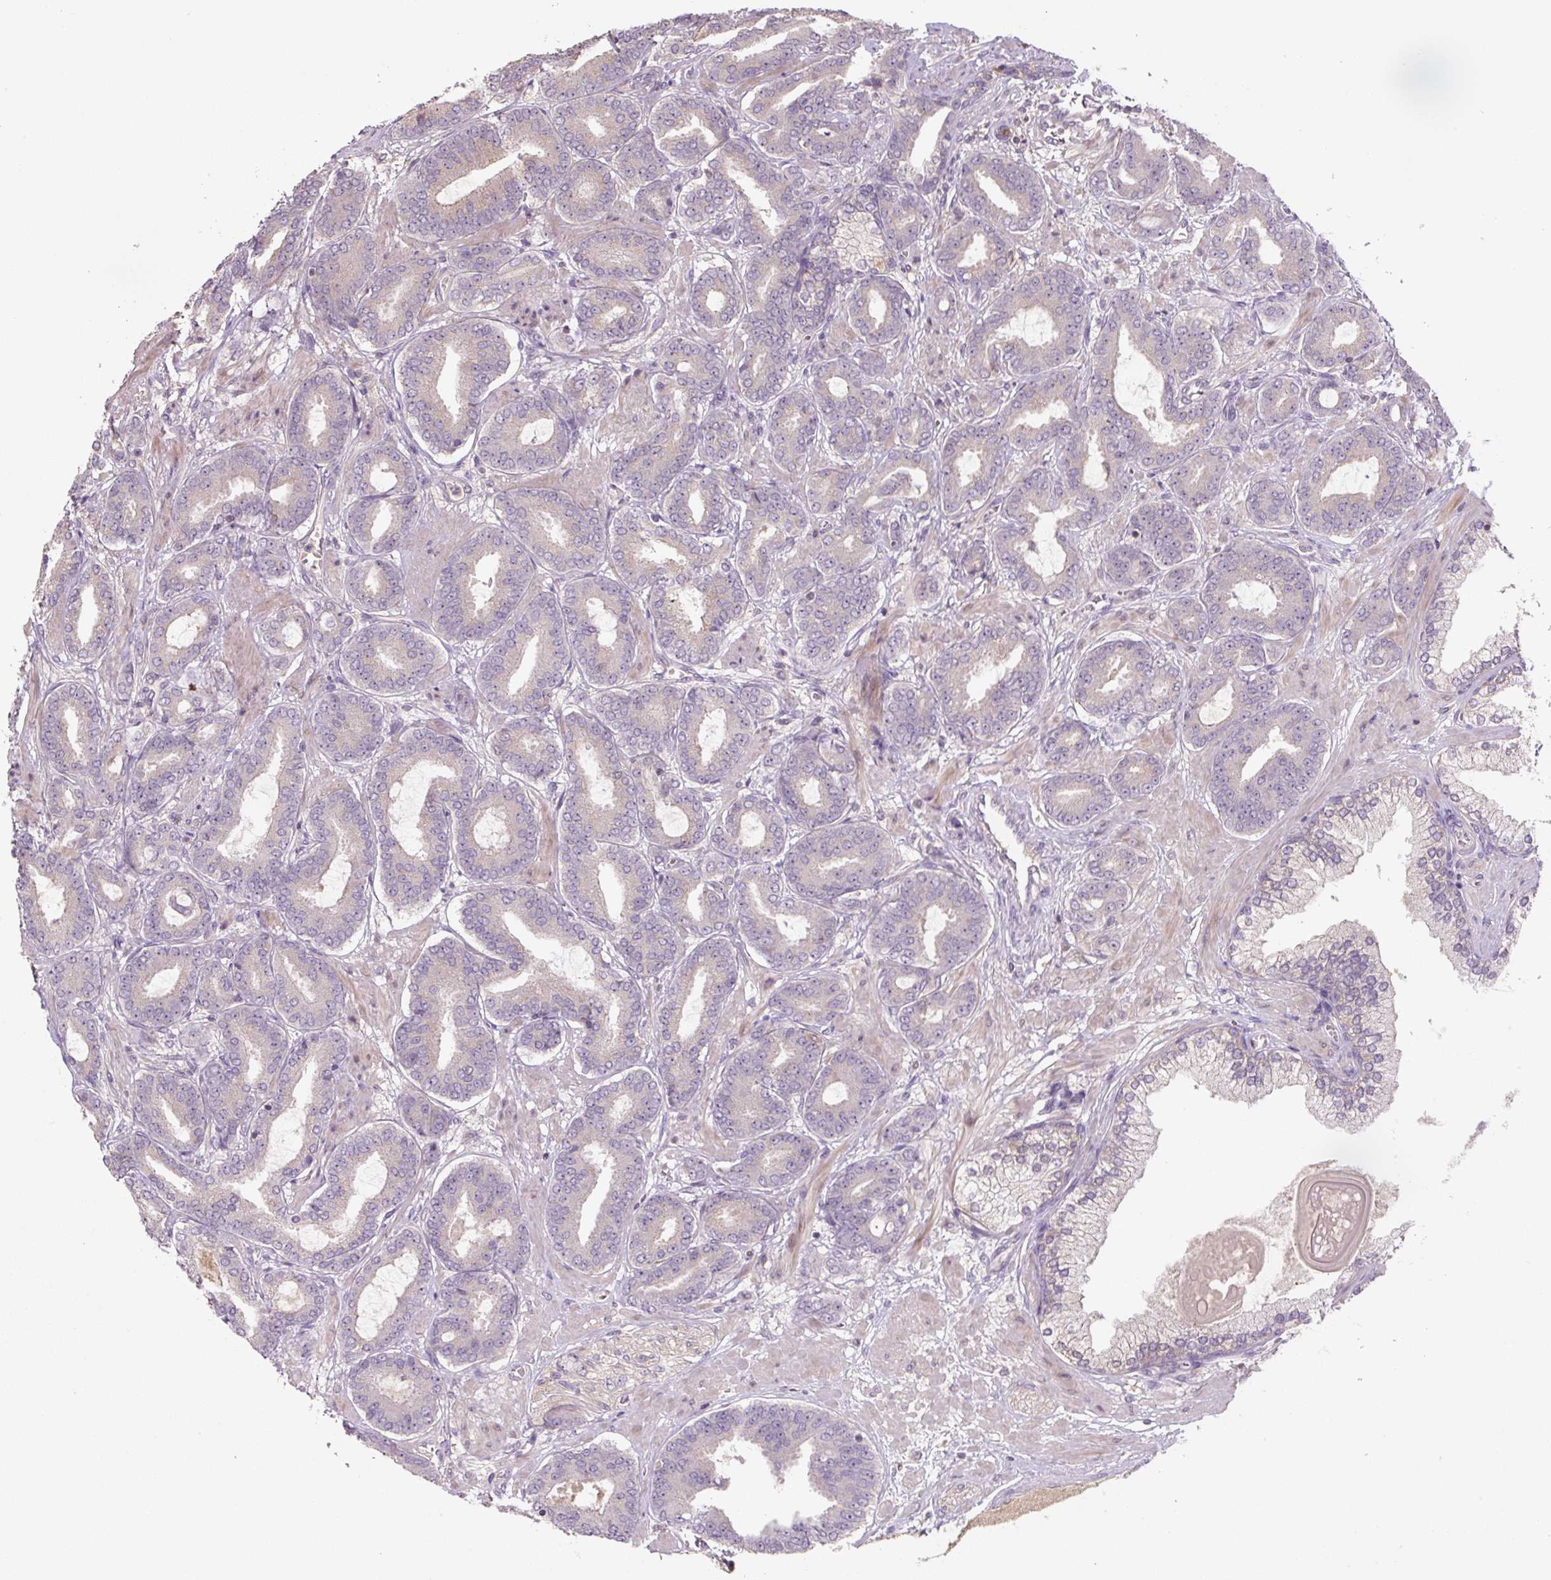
{"staining": {"intensity": "negative", "quantity": "none", "location": "none"}, "tissue": "prostate cancer", "cell_type": "Tumor cells", "image_type": "cancer", "snomed": [{"axis": "morphology", "description": "Adenocarcinoma, Low grade"}, {"axis": "topography", "description": "Prostate and seminal vesicle, NOS"}], "caption": "Immunohistochemistry (IHC) photomicrograph of neoplastic tissue: prostate adenocarcinoma (low-grade) stained with DAB displays no significant protein staining in tumor cells.", "gene": "C2orf73", "patient": {"sex": "male", "age": 61}}